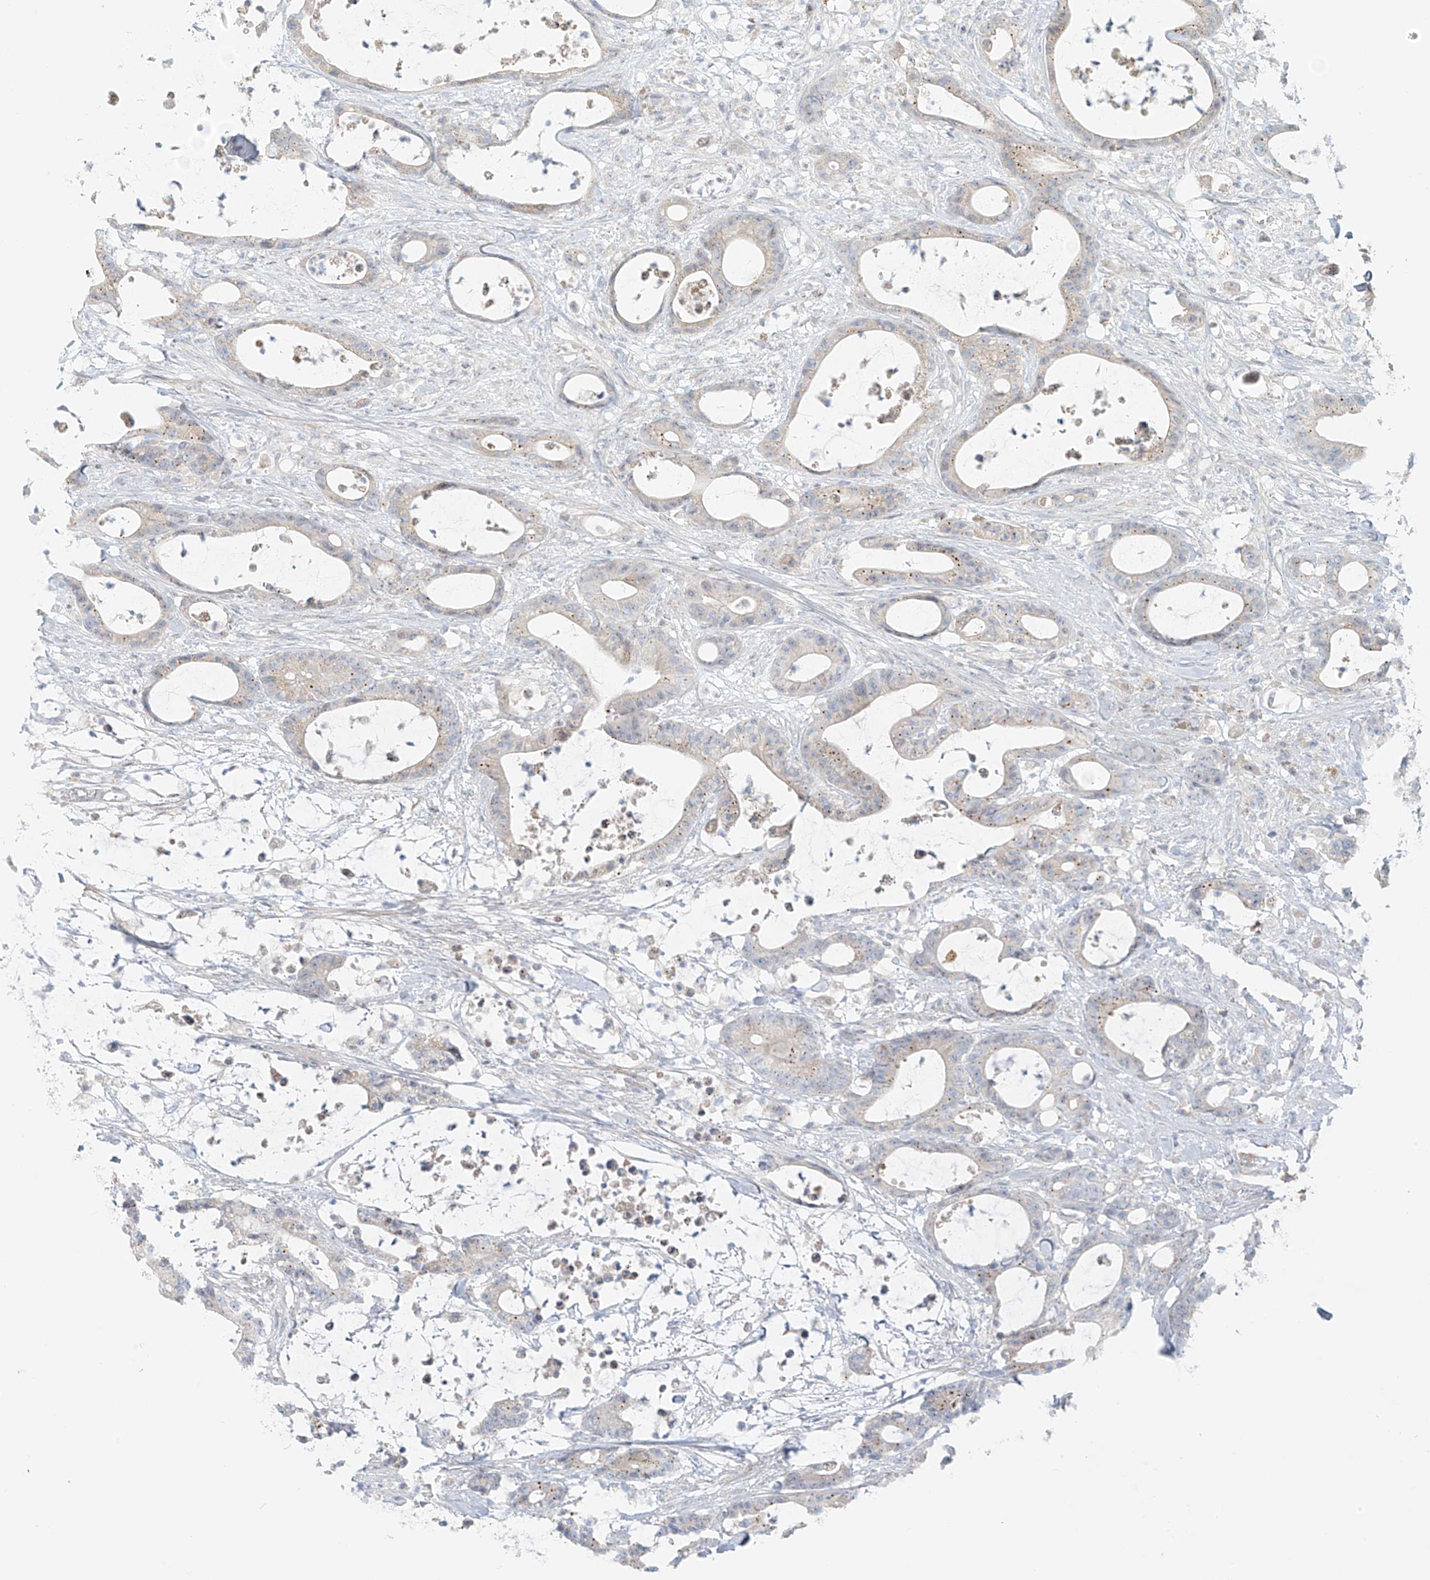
{"staining": {"intensity": "negative", "quantity": "none", "location": "none"}, "tissue": "colorectal cancer", "cell_type": "Tumor cells", "image_type": "cancer", "snomed": [{"axis": "morphology", "description": "Adenocarcinoma, NOS"}, {"axis": "topography", "description": "Colon"}], "caption": "Tumor cells are negative for brown protein staining in adenocarcinoma (colorectal).", "gene": "UST", "patient": {"sex": "female", "age": 84}}